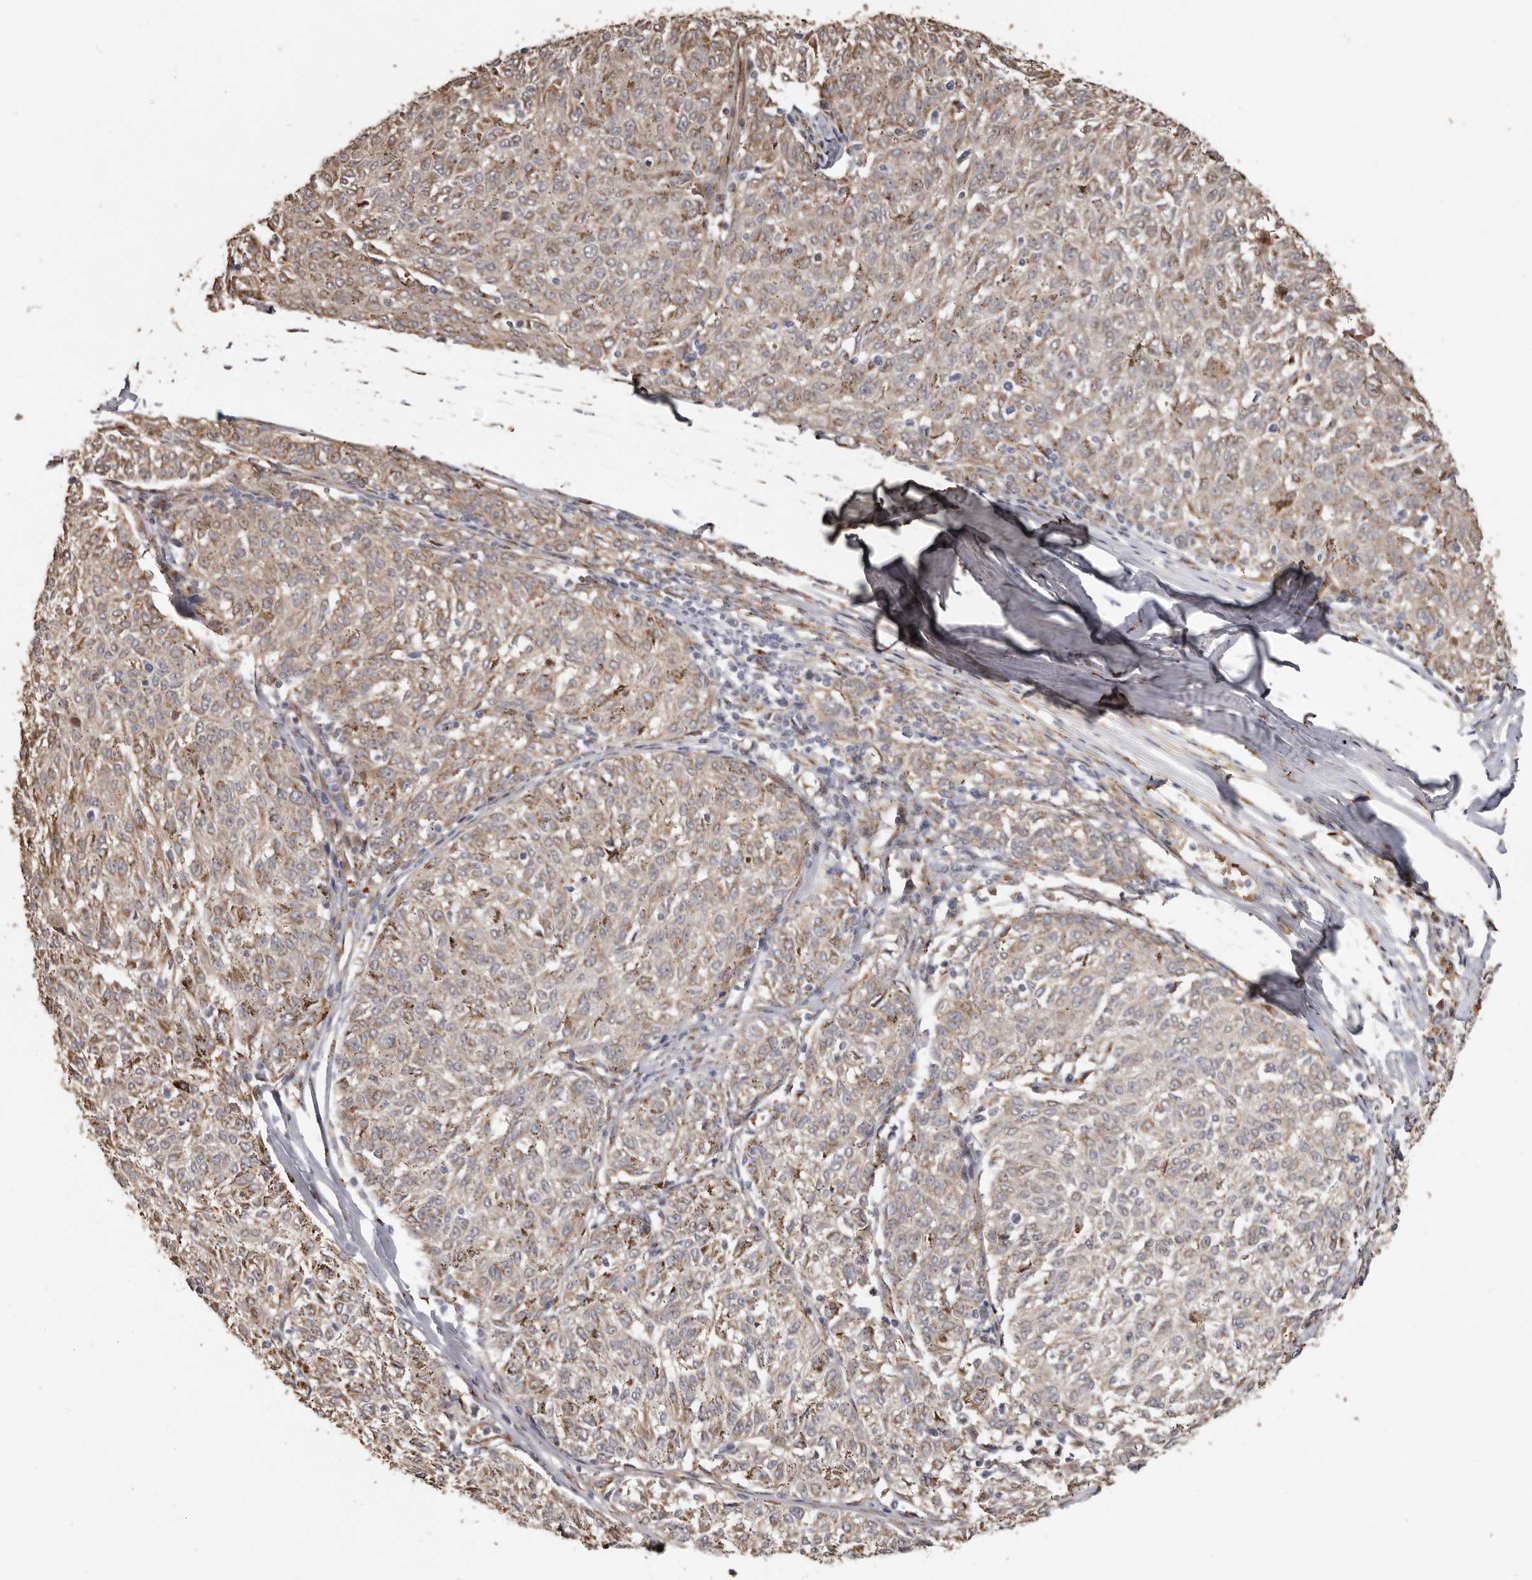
{"staining": {"intensity": "negative", "quantity": "none", "location": "none"}, "tissue": "melanoma", "cell_type": "Tumor cells", "image_type": "cancer", "snomed": [{"axis": "morphology", "description": "Malignant melanoma, NOS"}, {"axis": "topography", "description": "Skin"}], "caption": "IHC image of neoplastic tissue: human melanoma stained with DAB (3,3'-diaminobenzidine) demonstrates no significant protein positivity in tumor cells.", "gene": "ENTREP1", "patient": {"sex": "female", "age": 72}}